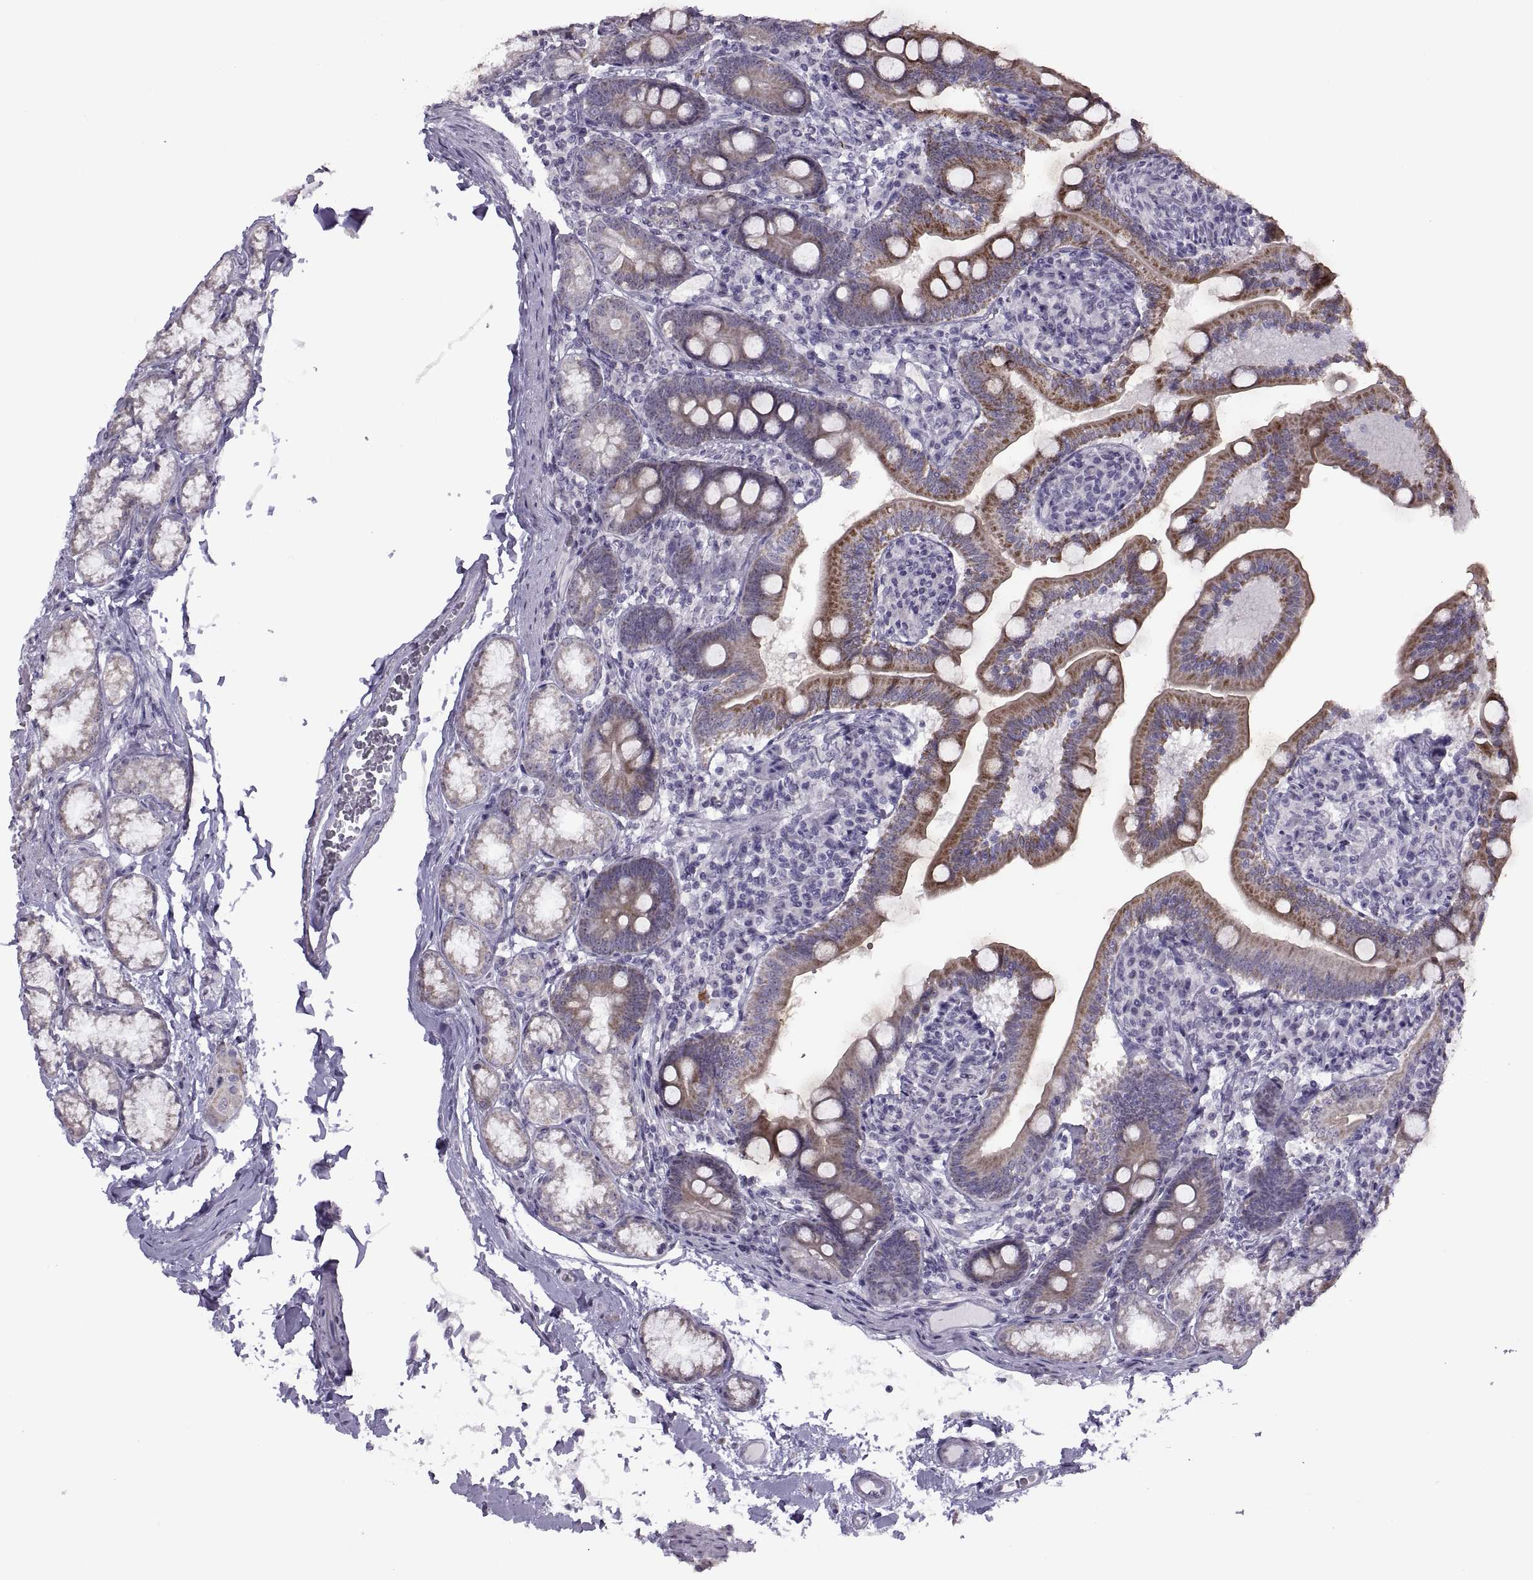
{"staining": {"intensity": "moderate", "quantity": "25%-75%", "location": "cytoplasmic/membranous"}, "tissue": "duodenum", "cell_type": "Glandular cells", "image_type": "normal", "snomed": [{"axis": "morphology", "description": "Normal tissue, NOS"}, {"axis": "topography", "description": "Duodenum"}], "caption": "Immunohistochemistry (IHC) of normal duodenum displays medium levels of moderate cytoplasmic/membranous positivity in about 25%-75% of glandular cells. The protein is shown in brown color, while the nuclei are stained blue.", "gene": "ASIC2", "patient": {"sex": "female", "age": 67}}